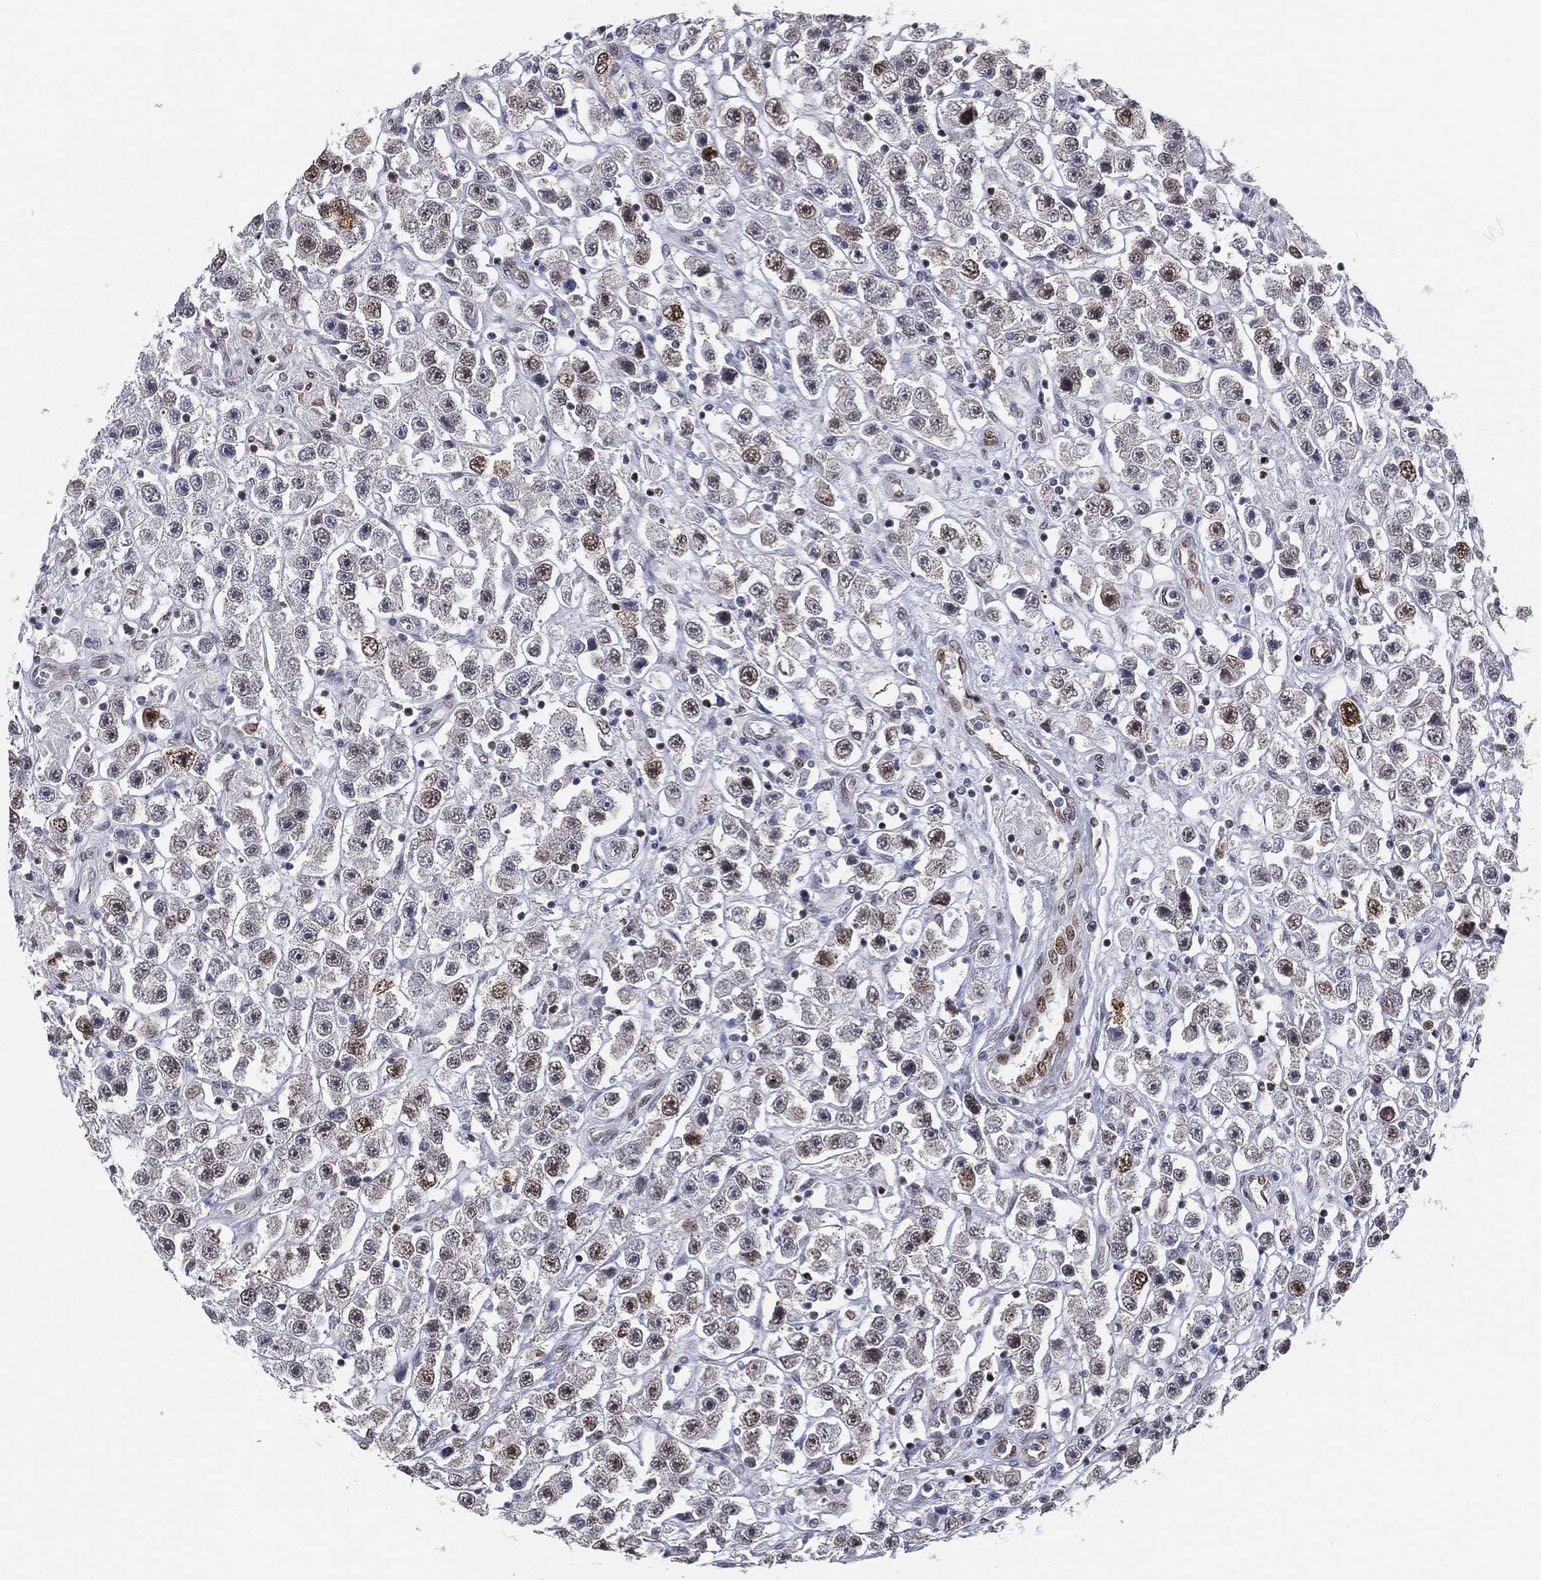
{"staining": {"intensity": "moderate", "quantity": "<25%", "location": "nuclear"}, "tissue": "testis cancer", "cell_type": "Tumor cells", "image_type": "cancer", "snomed": [{"axis": "morphology", "description": "Seminoma, NOS"}, {"axis": "topography", "description": "Testis"}], "caption": "Immunohistochemical staining of testis cancer (seminoma) displays low levels of moderate nuclear protein positivity in approximately <25% of tumor cells.", "gene": "LMNB1", "patient": {"sex": "male", "age": 45}}